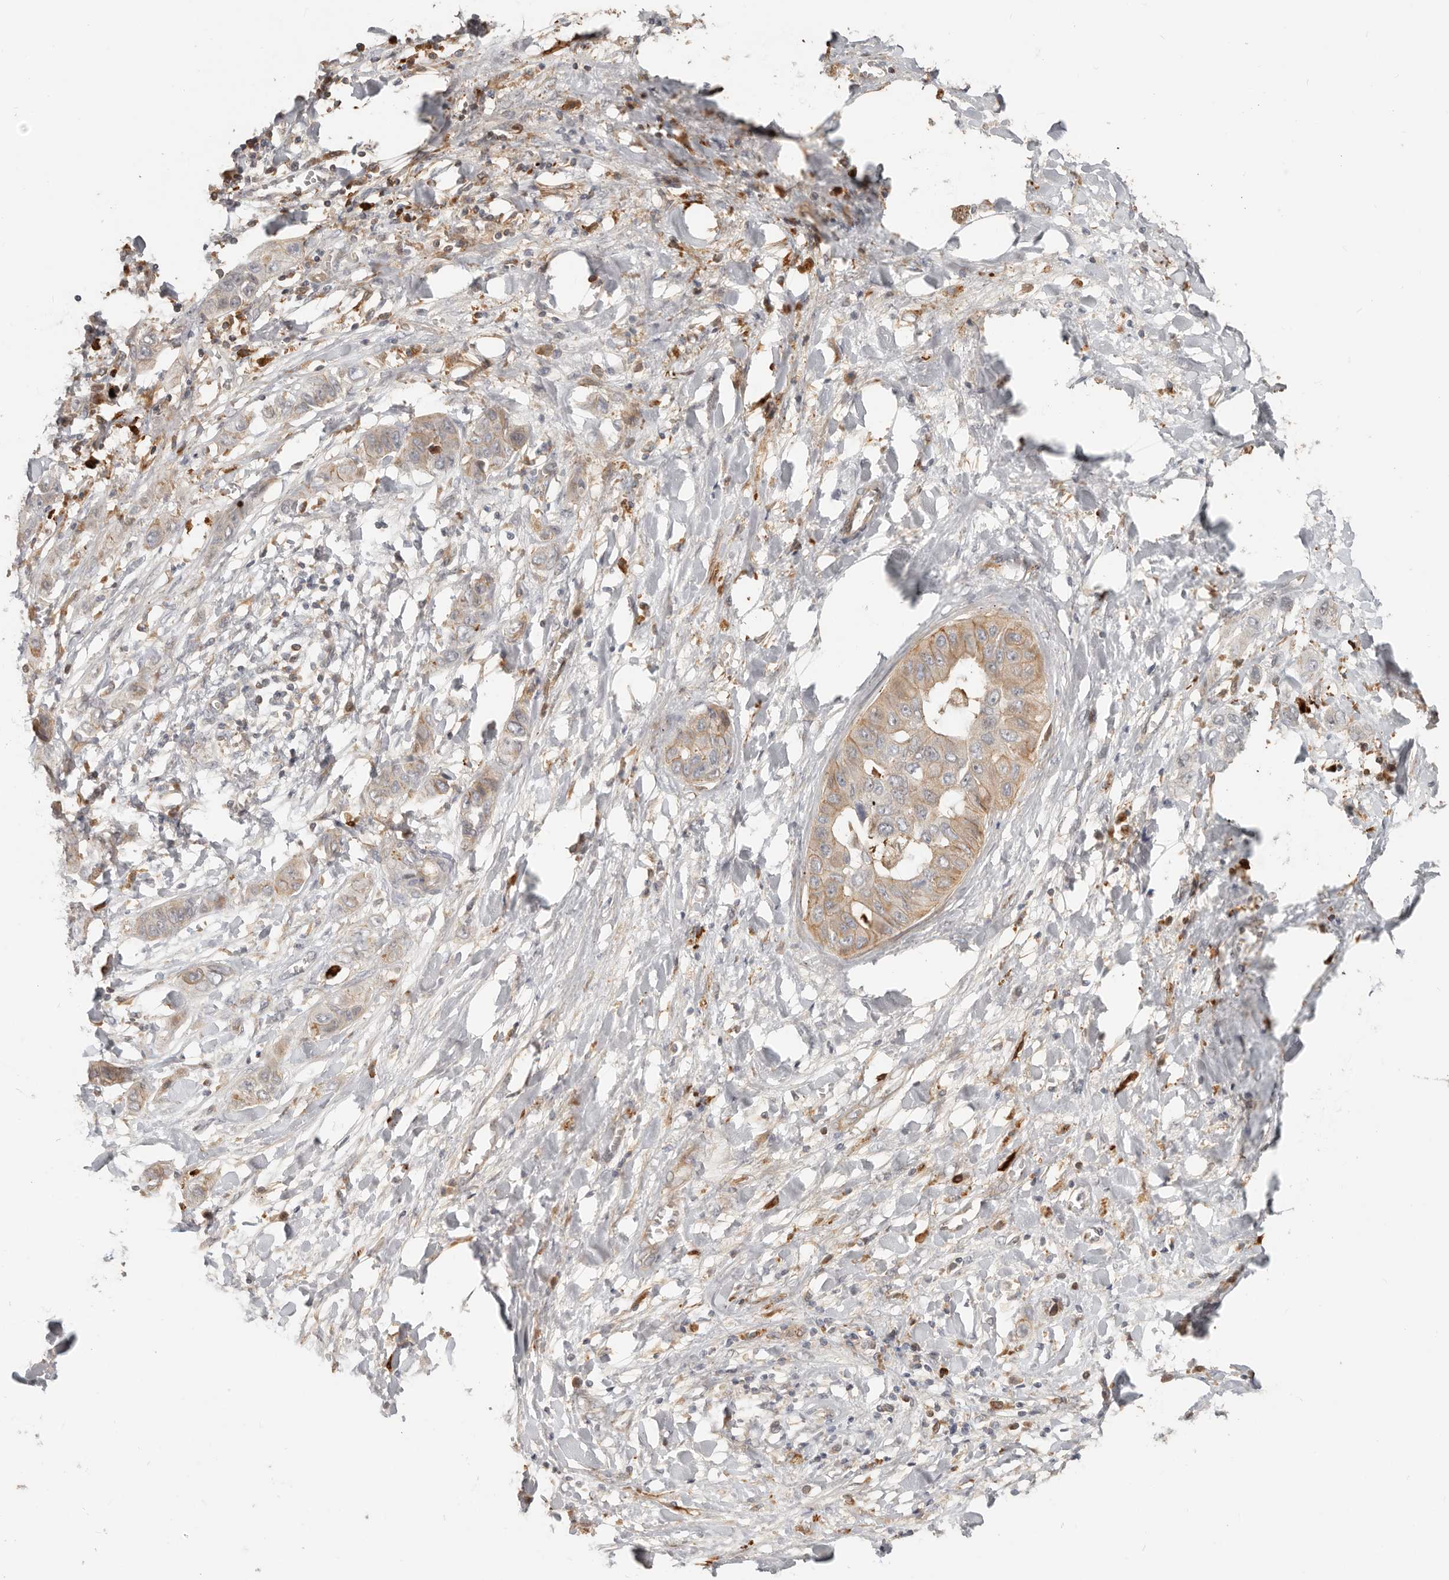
{"staining": {"intensity": "moderate", "quantity": "25%-75%", "location": "cytoplasmic/membranous"}, "tissue": "liver cancer", "cell_type": "Tumor cells", "image_type": "cancer", "snomed": [{"axis": "morphology", "description": "Cholangiocarcinoma"}, {"axis": "topography", "description": "Liver"}], "caption": "A photomicrograph of liver cholangiocarcinoma stained for a protein shows moderate cytoplasmic/membranous brown staining in tumor cells.", "gene": "MTFR2", "patient": {"sex": "female", "age": 52}}